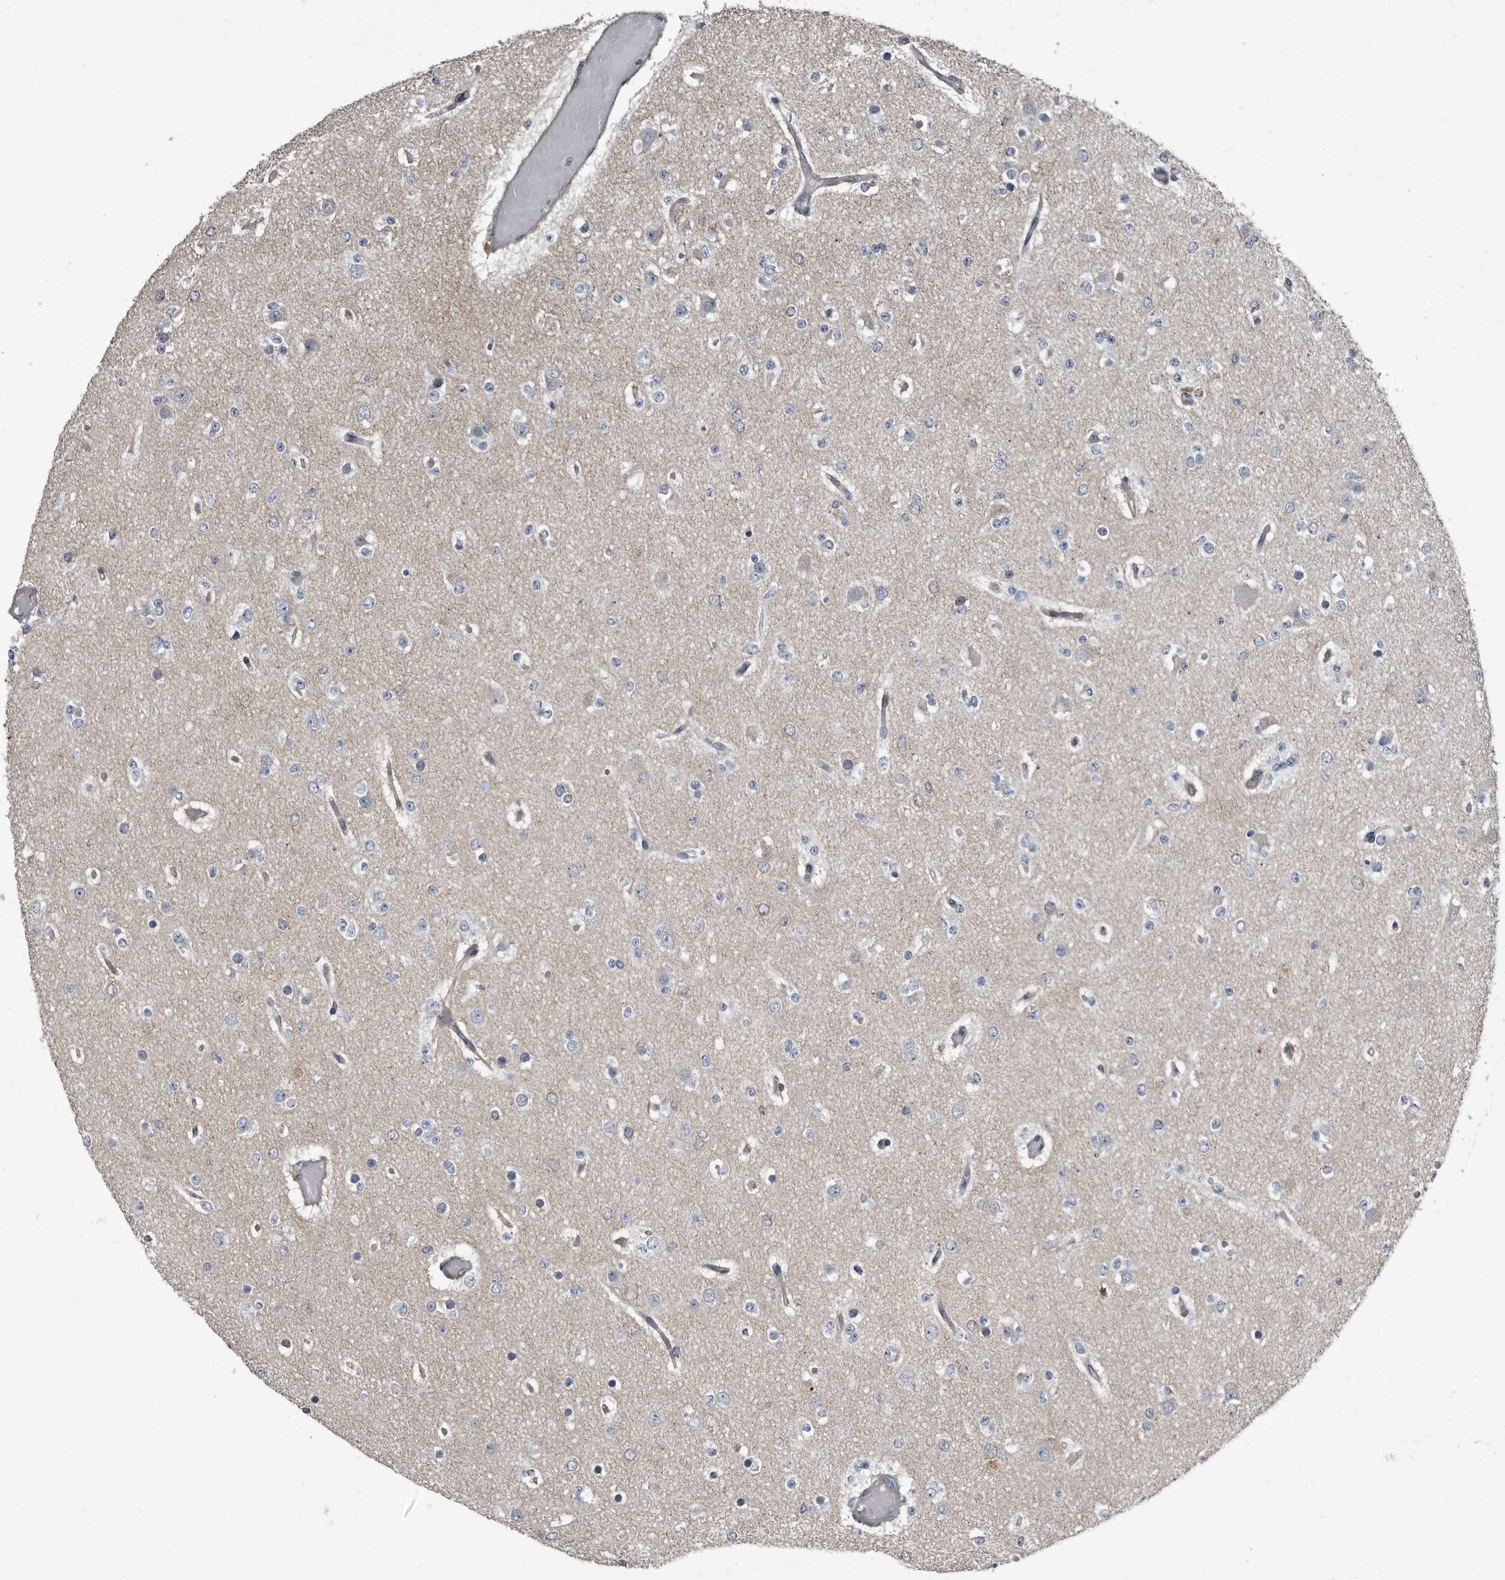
{"staining": {"intensity": "negative", "quantity": "none", "location": "none"}, "tissue": "glioma", "cell_type": "Tumor cells", "image_type": "cancer", "snomed": [{"axis": "morphology", "description": "Glioma, malignant, Low grade"}, {"axis": "topography", "description": "Brain"}], "caption": "Protein analysis of low-grade glioma (malignant) shows no significant positivity in tumor cells.", "gene": "TPD52L1", "patient": {"sex": "female", "age": 22}}